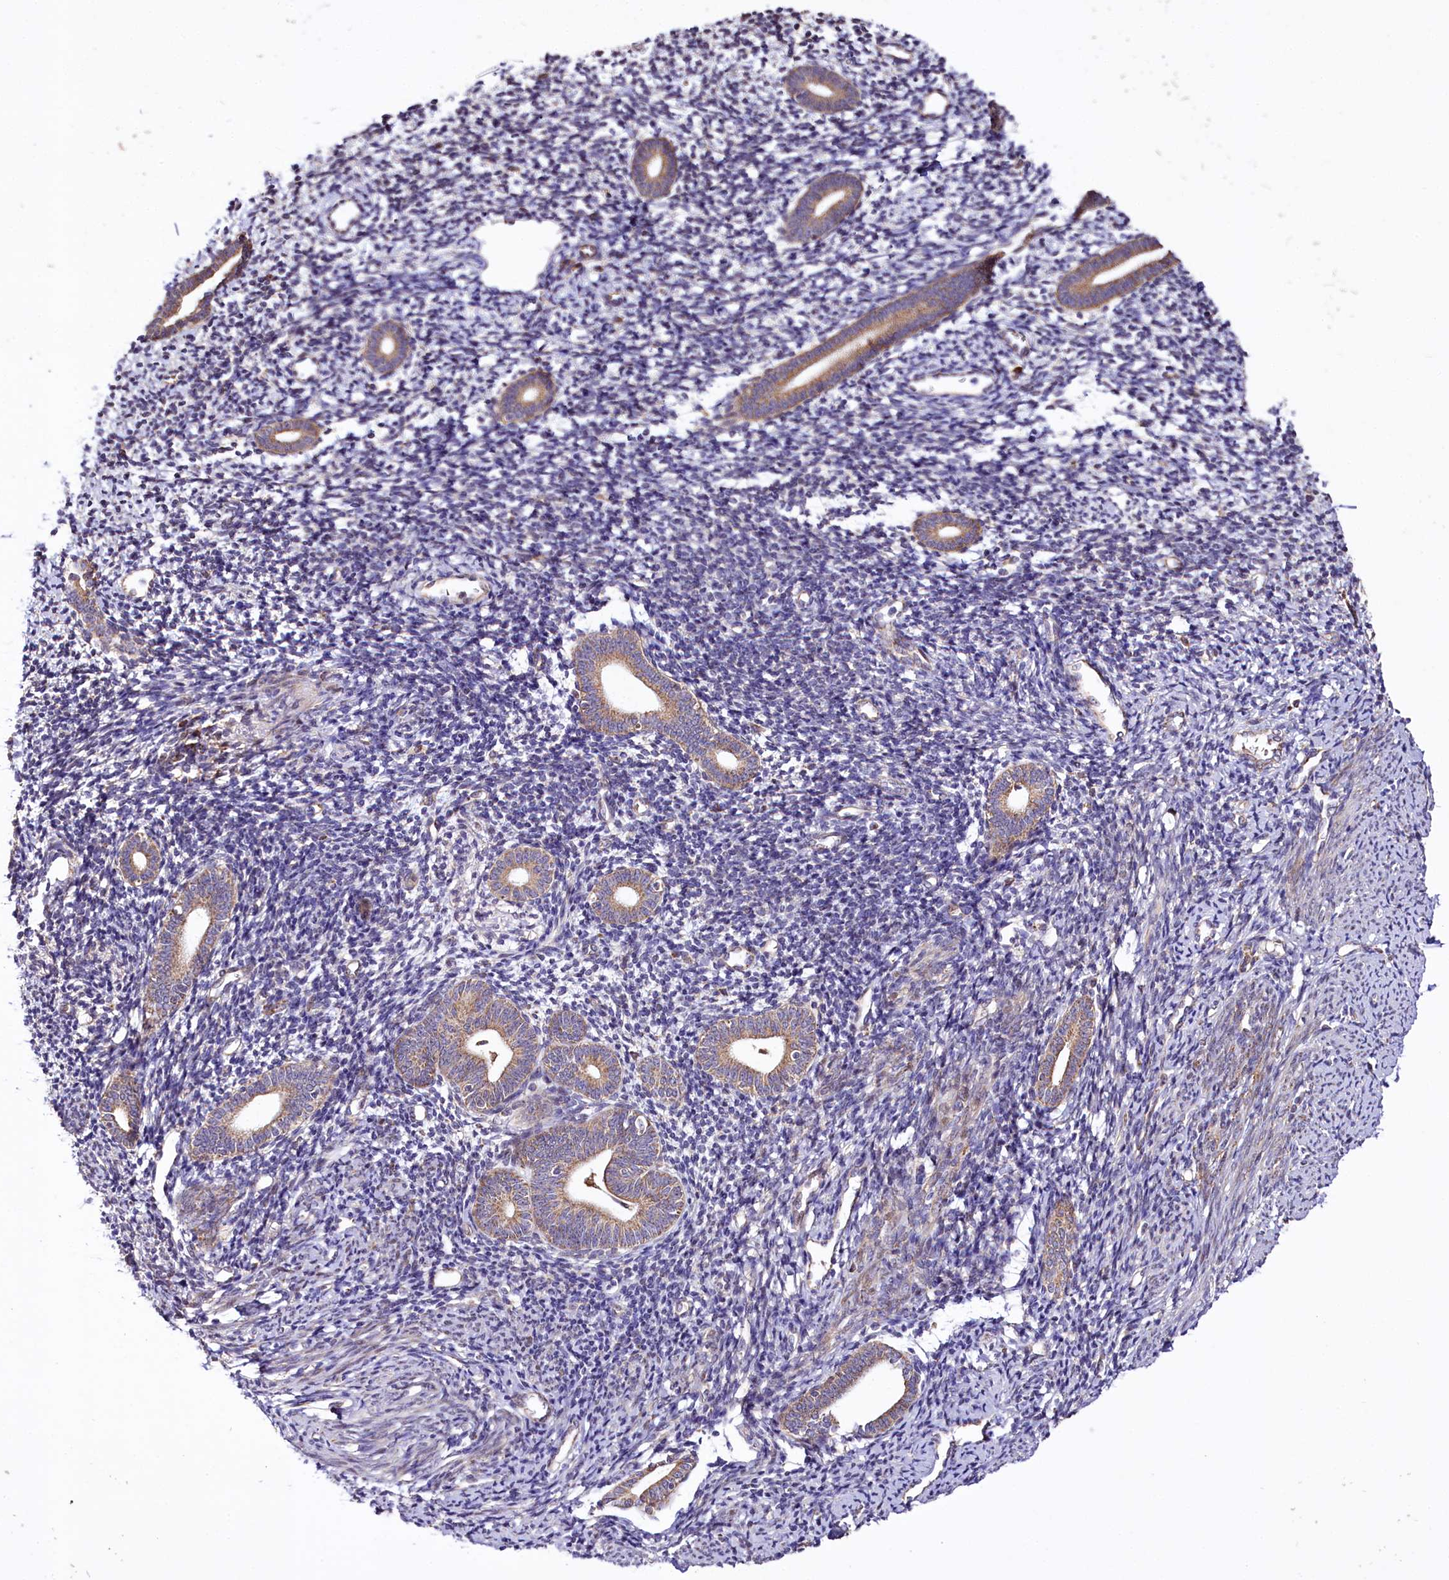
{"staining": {"intensity": "negative", "quantity": "none", "location": "none"}, "tissue": "endometrium", "cell_type": "Cells in endometrial stroma", "image_type": "normal", "snomed": [{"axis": "morphology", "description": "Normal tissue, NOS"}, {"axis": "topography", "description": "Endometrium"}], "caption": "This is a image of immunohistochemistry staining of unremarkable endometrium, which shows no staining in cells in endometrial stroma. (DAB immunohistochemistry (IHC), high magnification).", "gene": "ST7", "patient": {"sex": "female", "age": 56}}